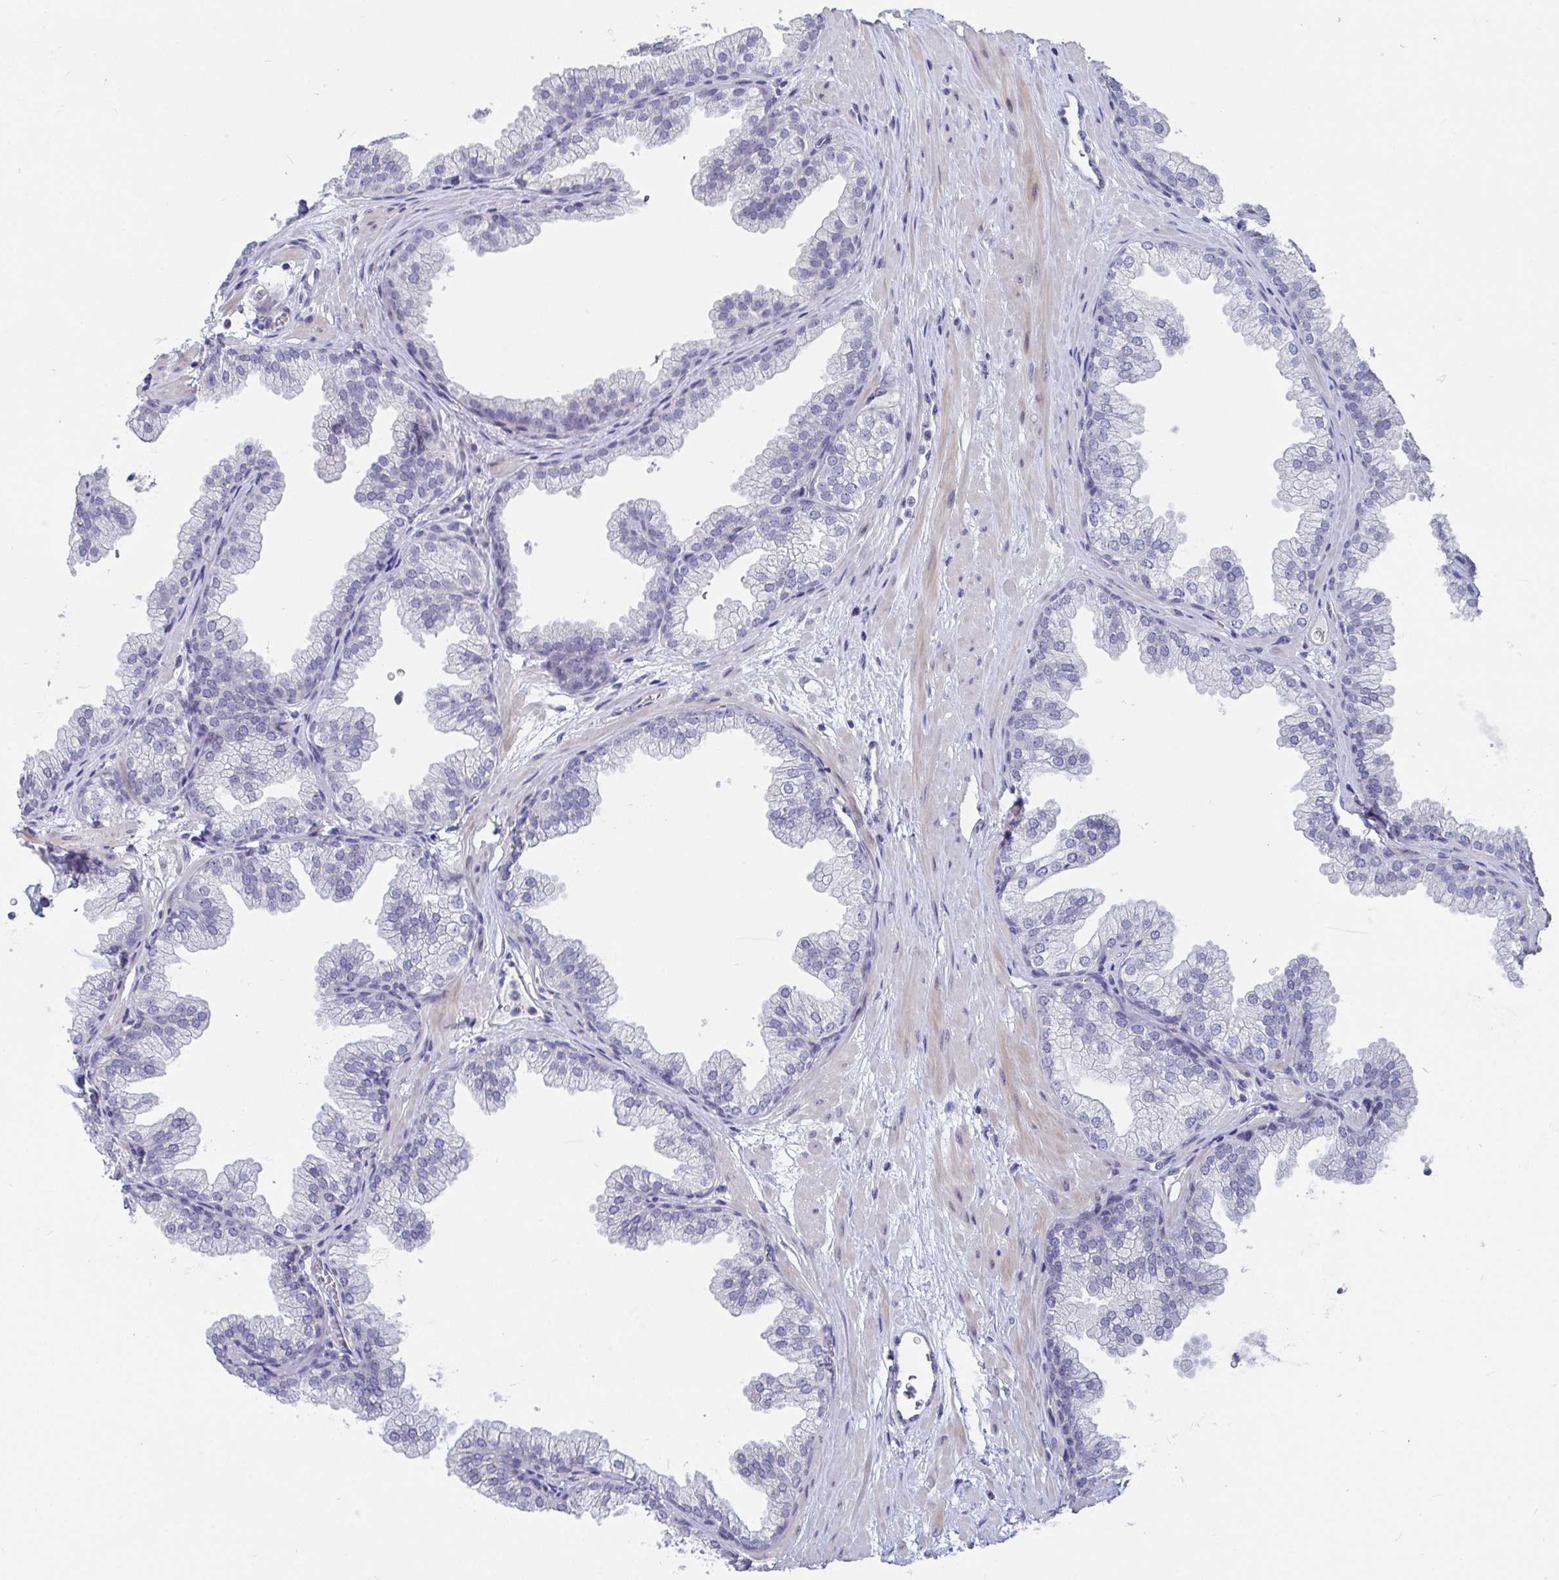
{"staining": {"intensity": "negative", "quantity": "none", "location": "none"}, "tissue": "prostate", "cell_type": "Glandular cells", "image_type": "normal", "snomed": [{"axis": "morphology", "description": "Normal tissue, NOS"}, {"axis": "topography", "description": "Prostate"}], "caption": "Immunohistochemistry micrograph of unremarkable human prostate stained for a protein (brown), which shows no positivity in glandular cells.", "gene": "FAM156A", "patient": {"sex": "male", "age": 37}}